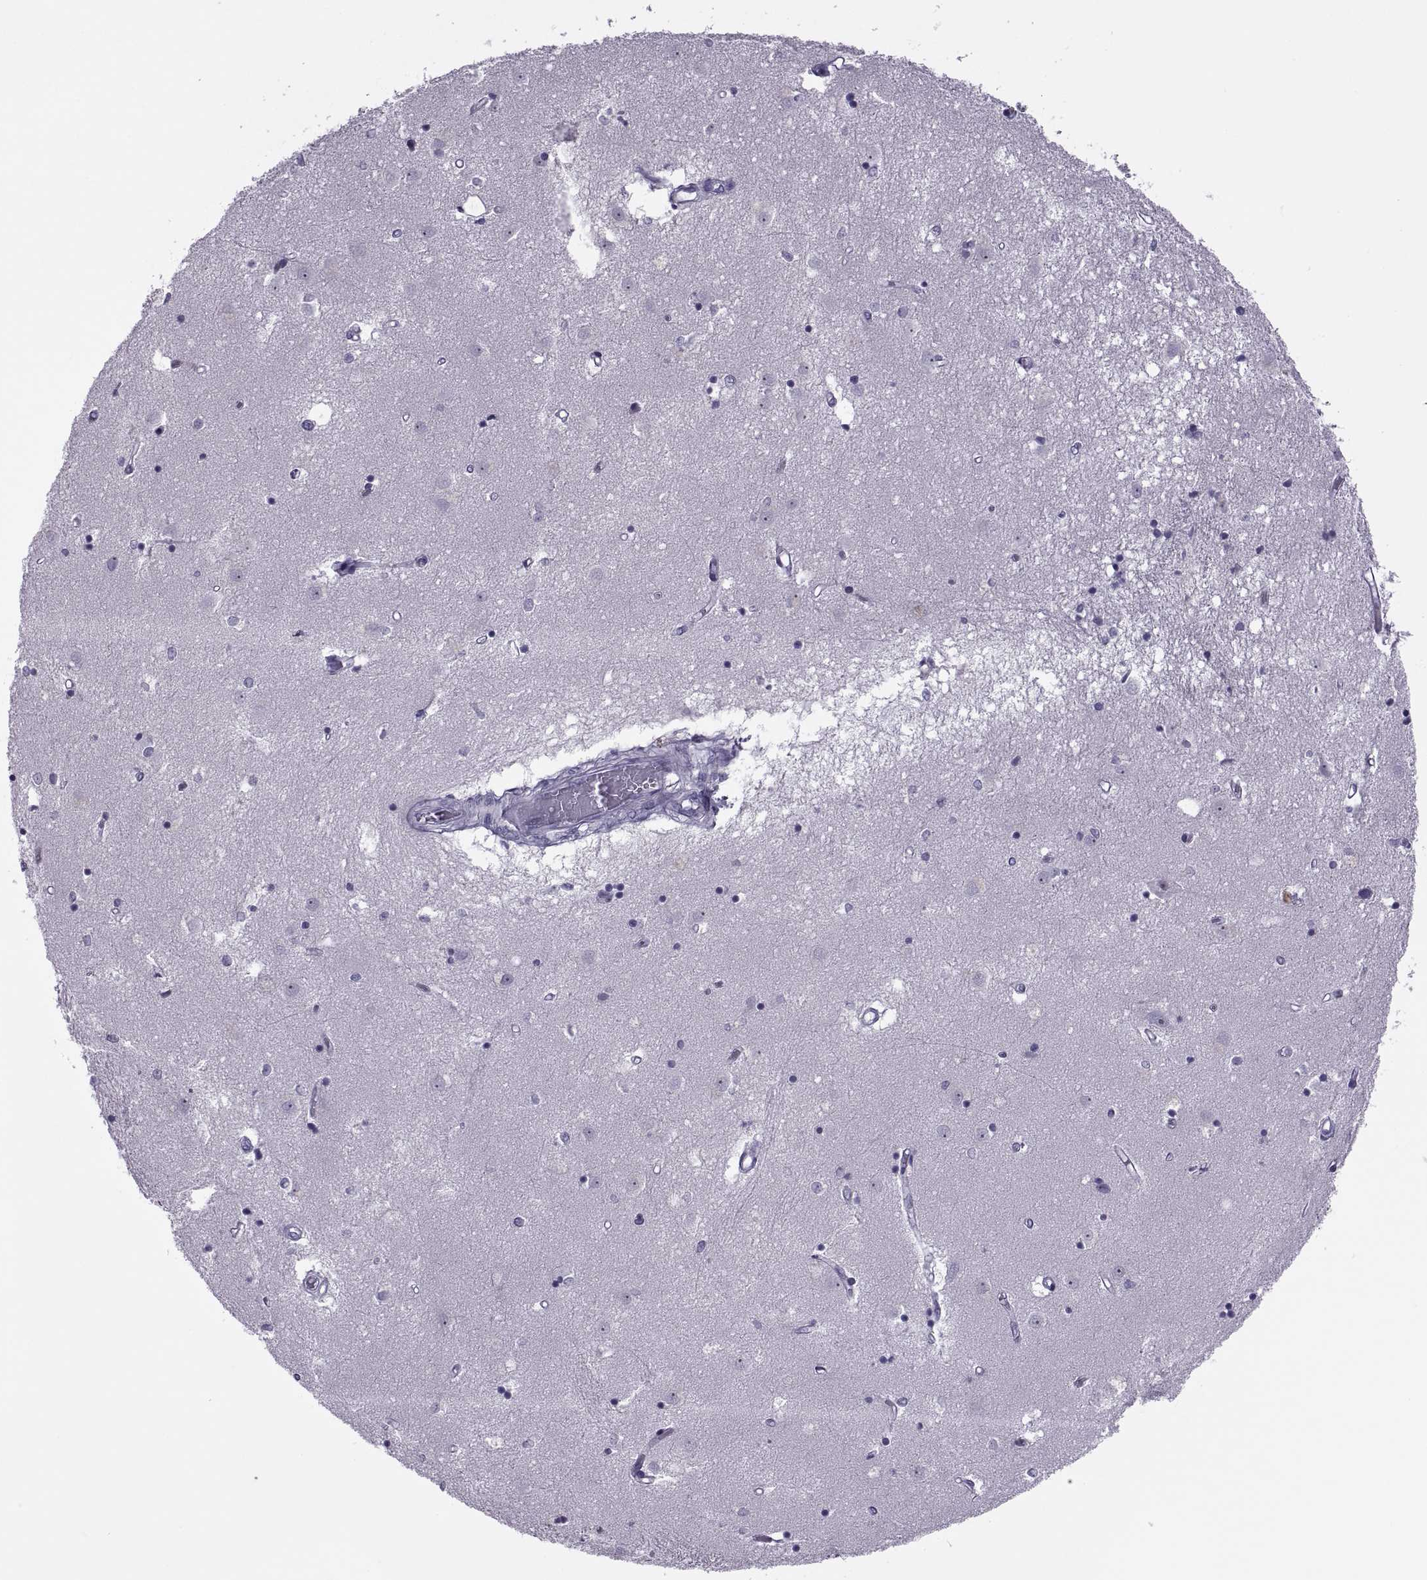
{"staining": {"intensity": "negative", "quantity": "none", "location": "none"}, "tissue": "caudate", "cell_type": "Glial cells", "image_type": "normal", "snomed": [{"axis": "morphology", "description": "Normal tissue, NOS"}, {"axis": "topography", "description": "Lateral ventricle wall"}], "caption": "IHC photomicrograph of unremarkable caudate: caudate stained with DAB reveals no significant protein staining in glial cells. (Immunohistochemistry, brightfield microscopy, high magnification).", "gene": "FAM24A", "patient": {"sex": "male", "age": 54}}